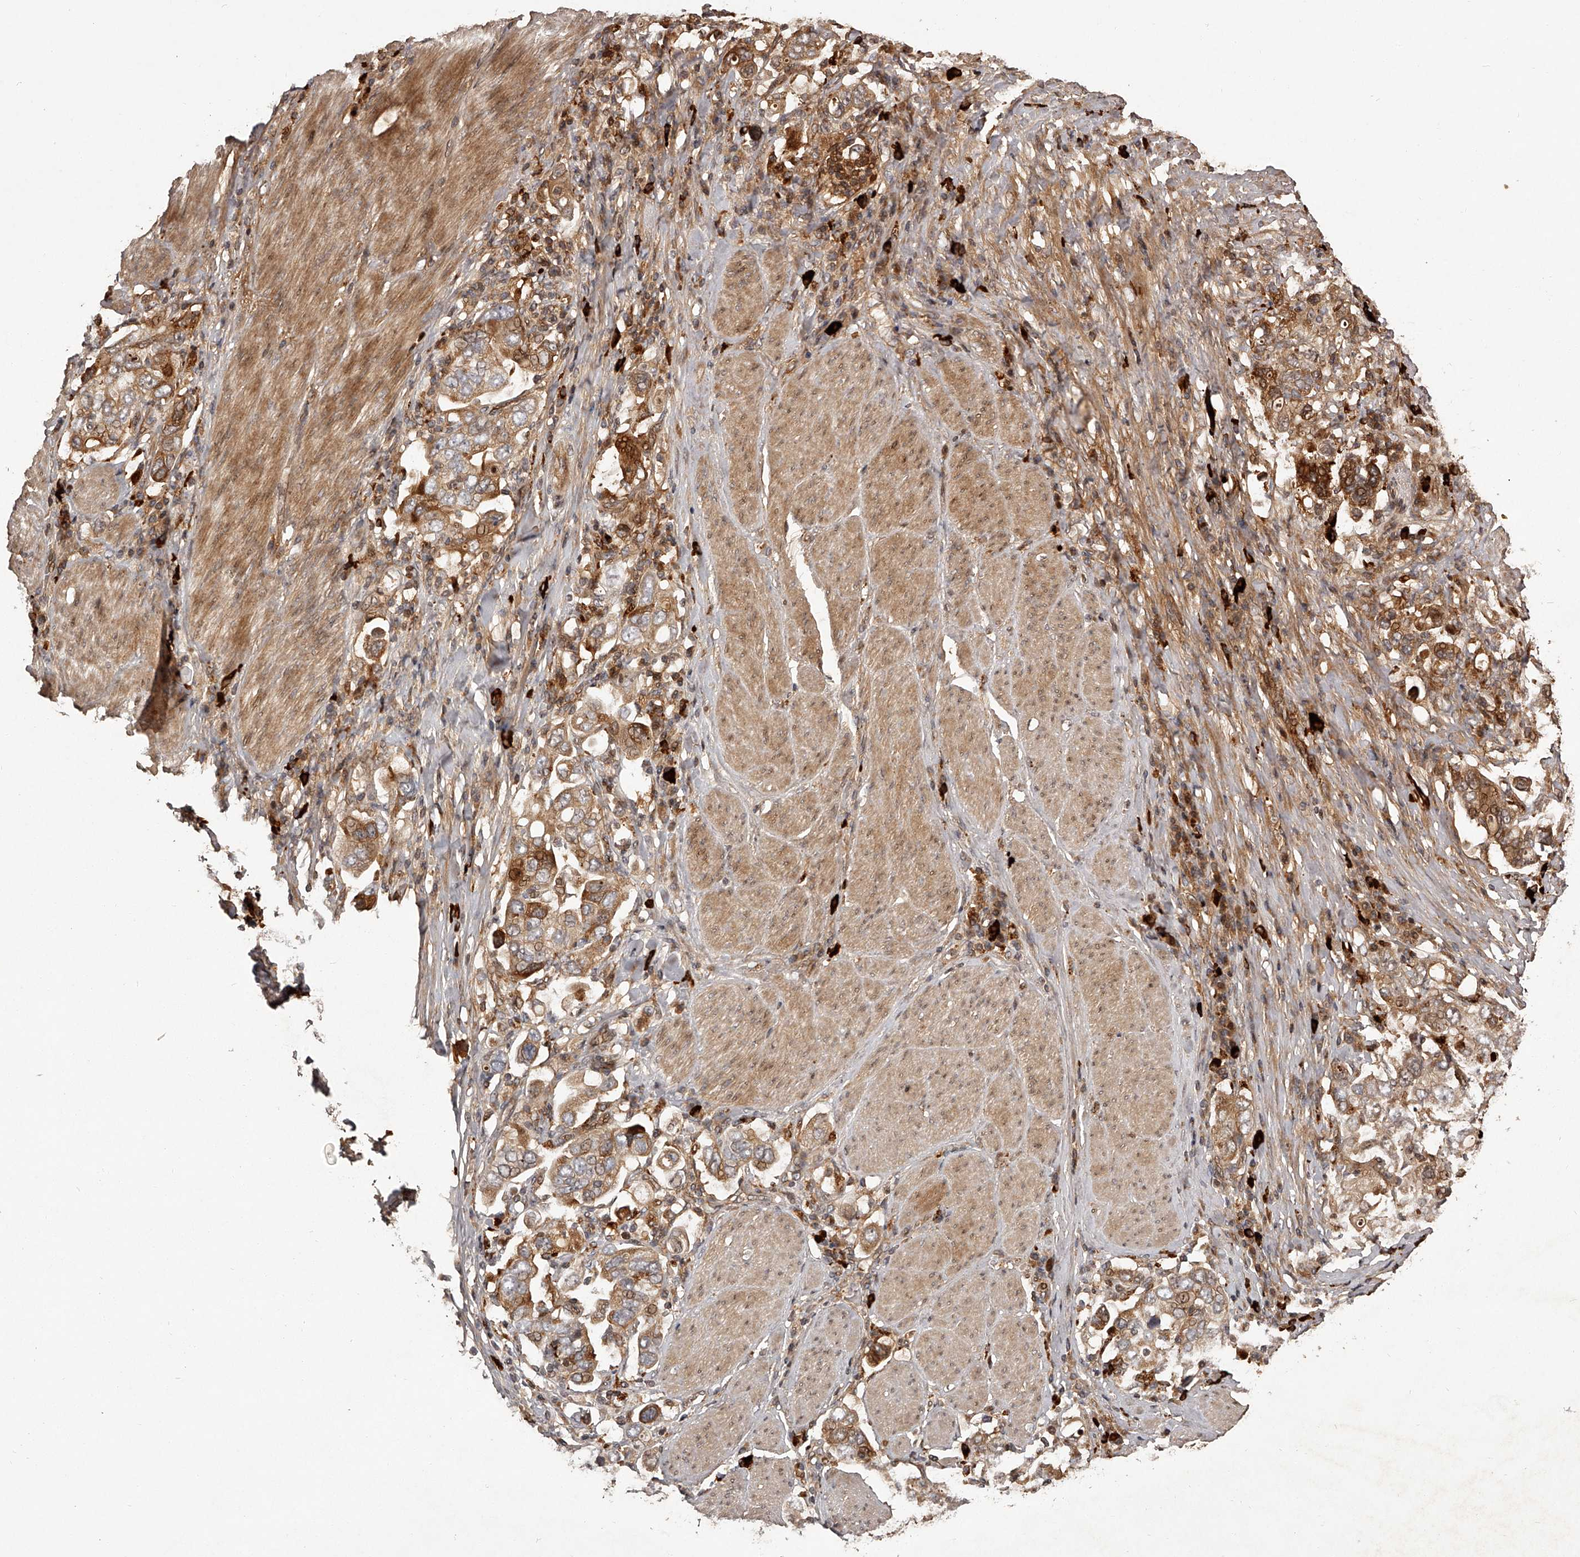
{"staining": {"intensity": "moderate", "quantity": ">75%", "location": "cytoplasmic/membranous"}, "tissue": "stomach cancer", "cell_type": "Tumor cells", "image_type": "cancer", "snomed": [{"axis": "morphology", "description": "Adenocarcinoma, NOS"}, {"axis": "topography", "description": "Stomach, upper"}], "caption": "Immunohistochemical staining of stomach adenocarcinoma exhibits moderate cytoplasmic/membranous protein positivity in approximately >75% of tumor cells. (Brightfield microscopy of DAB IHC at high magnification).", "gene": "CRYZL1", "patient": {"sex": "male", "age": 62}}